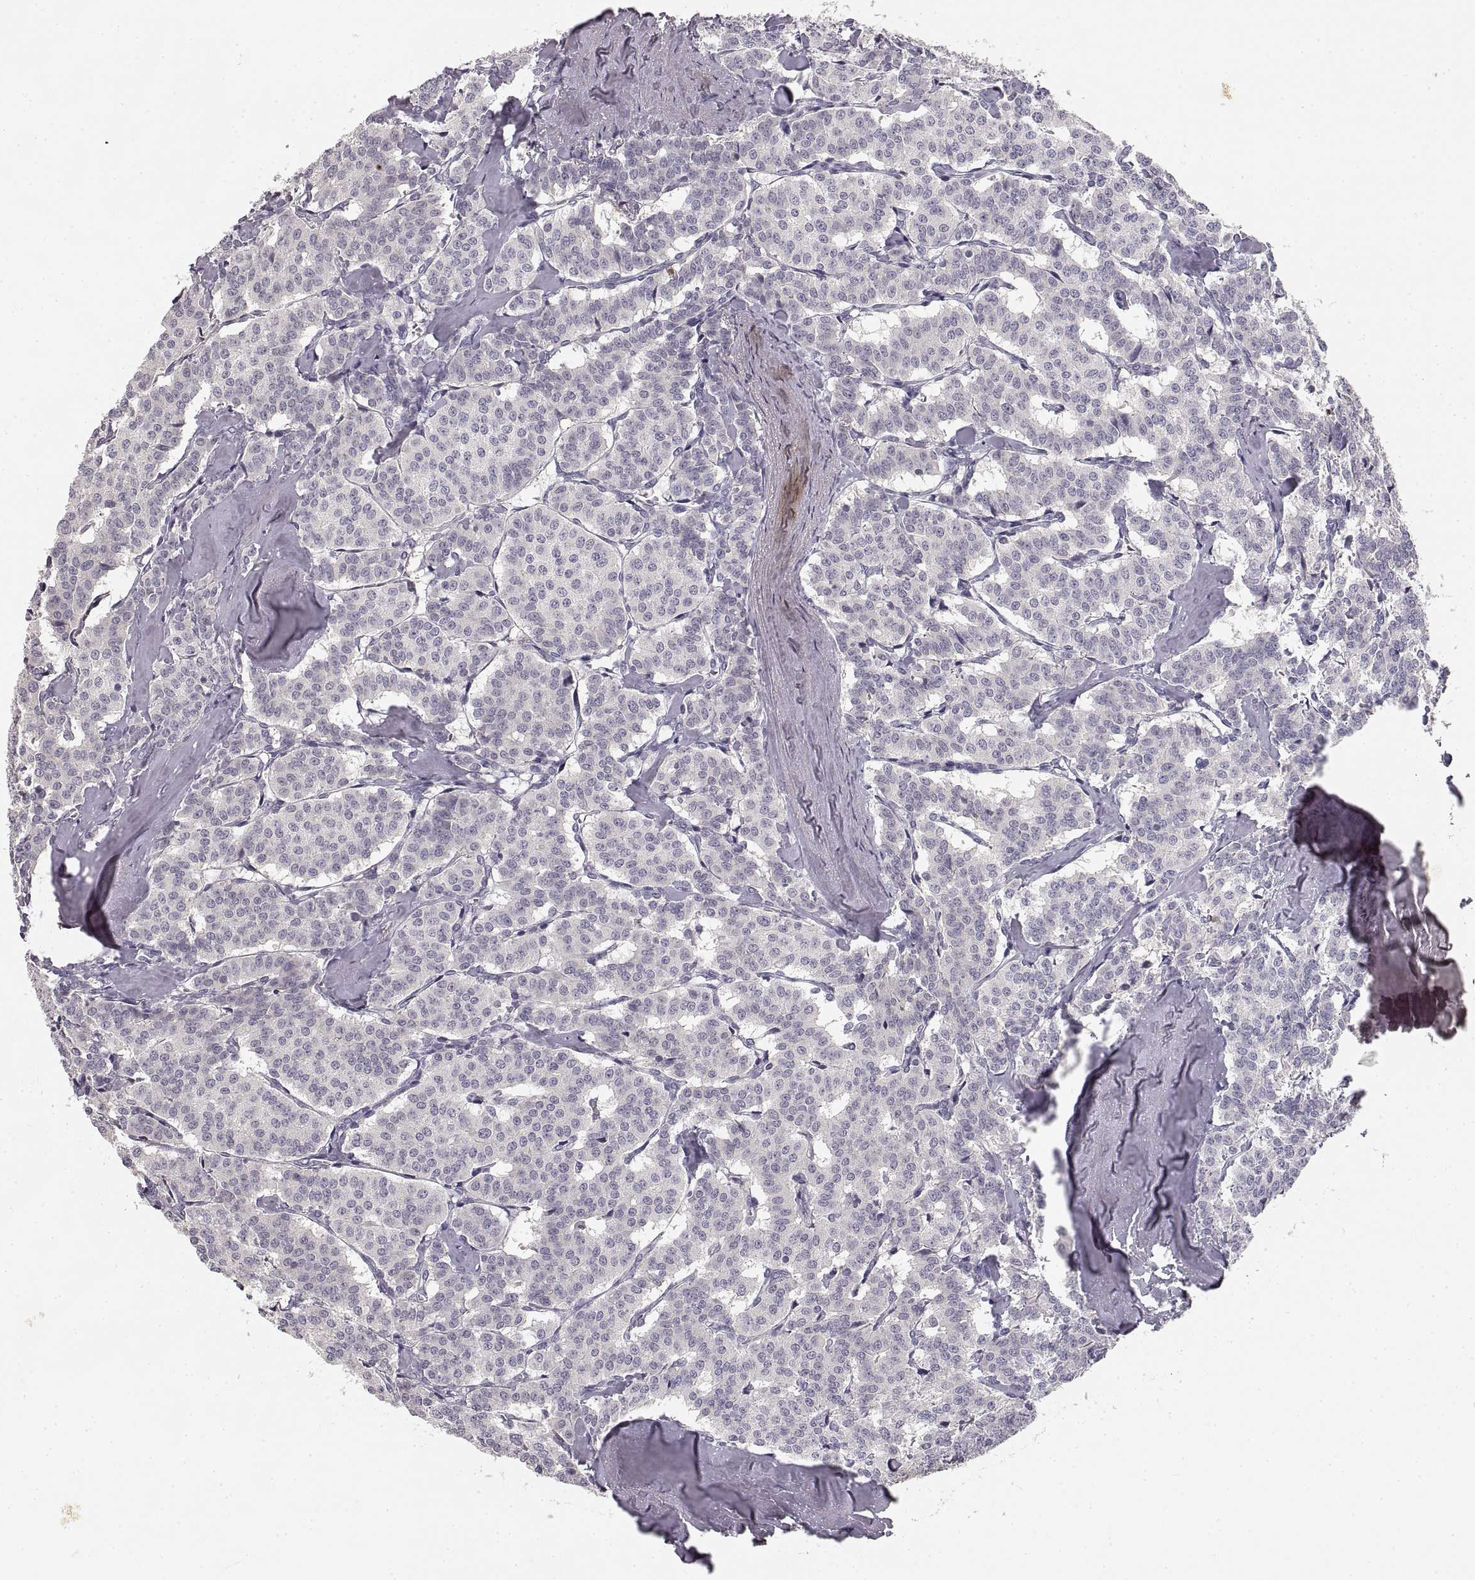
{"staining": {"intensity": "negative", "quantity": "none", "location": "none"}, "tissue": "carcinoid", "cell_type": "Tumor cells", "image_type": "cancer", "snomed": [{"axis": "morphology", "description": "Carcinoid, malignant, NOS"}, {"axis": "topography", "description": "Lung"}], "caption": "Immunohistochemical staining of malignant carcinoid demonstrates no significant expression in tumor cells.", "gene": "RUNDC3A", "patient": {"sex": "female", "age": 46}}